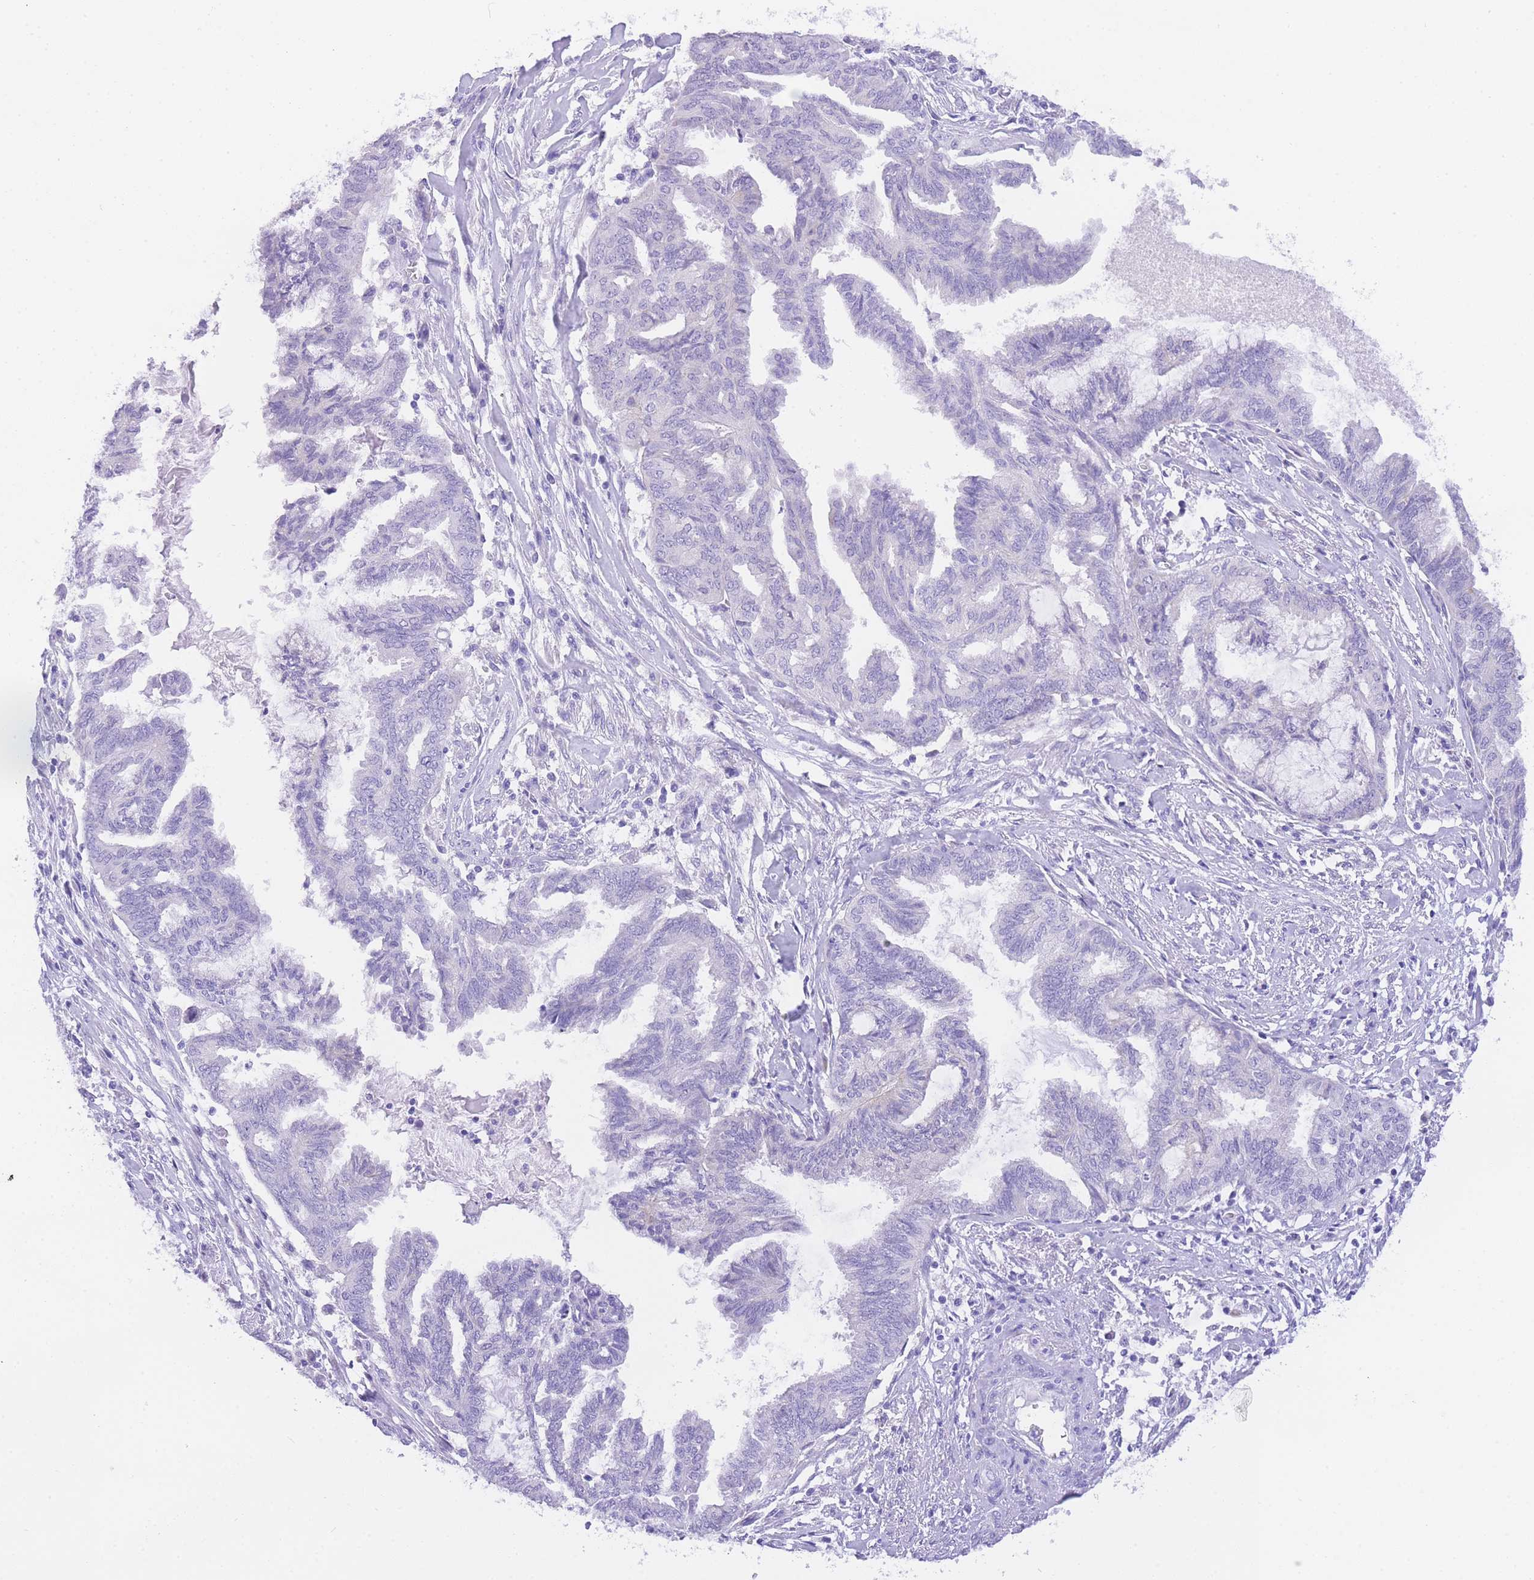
{"staining": {"intensity": "negative", "quantity": "none", "location": "none"}, "tissue": "endometrial cancer", "cell_type": "Tumor cells", "image_type": "cancer", "snomed": [{"axis": "morphology", "description": "Adenocarcinoma, NOS"}, {"axis": "topography", "description": "Endometrium"}], "caption": "The photomicrograph exhibits no staining of tumor cells in endometrial cancer (adenocarcinoma).", "gene": "NKD2", "patient": {"sex": "female", "age": 86}}